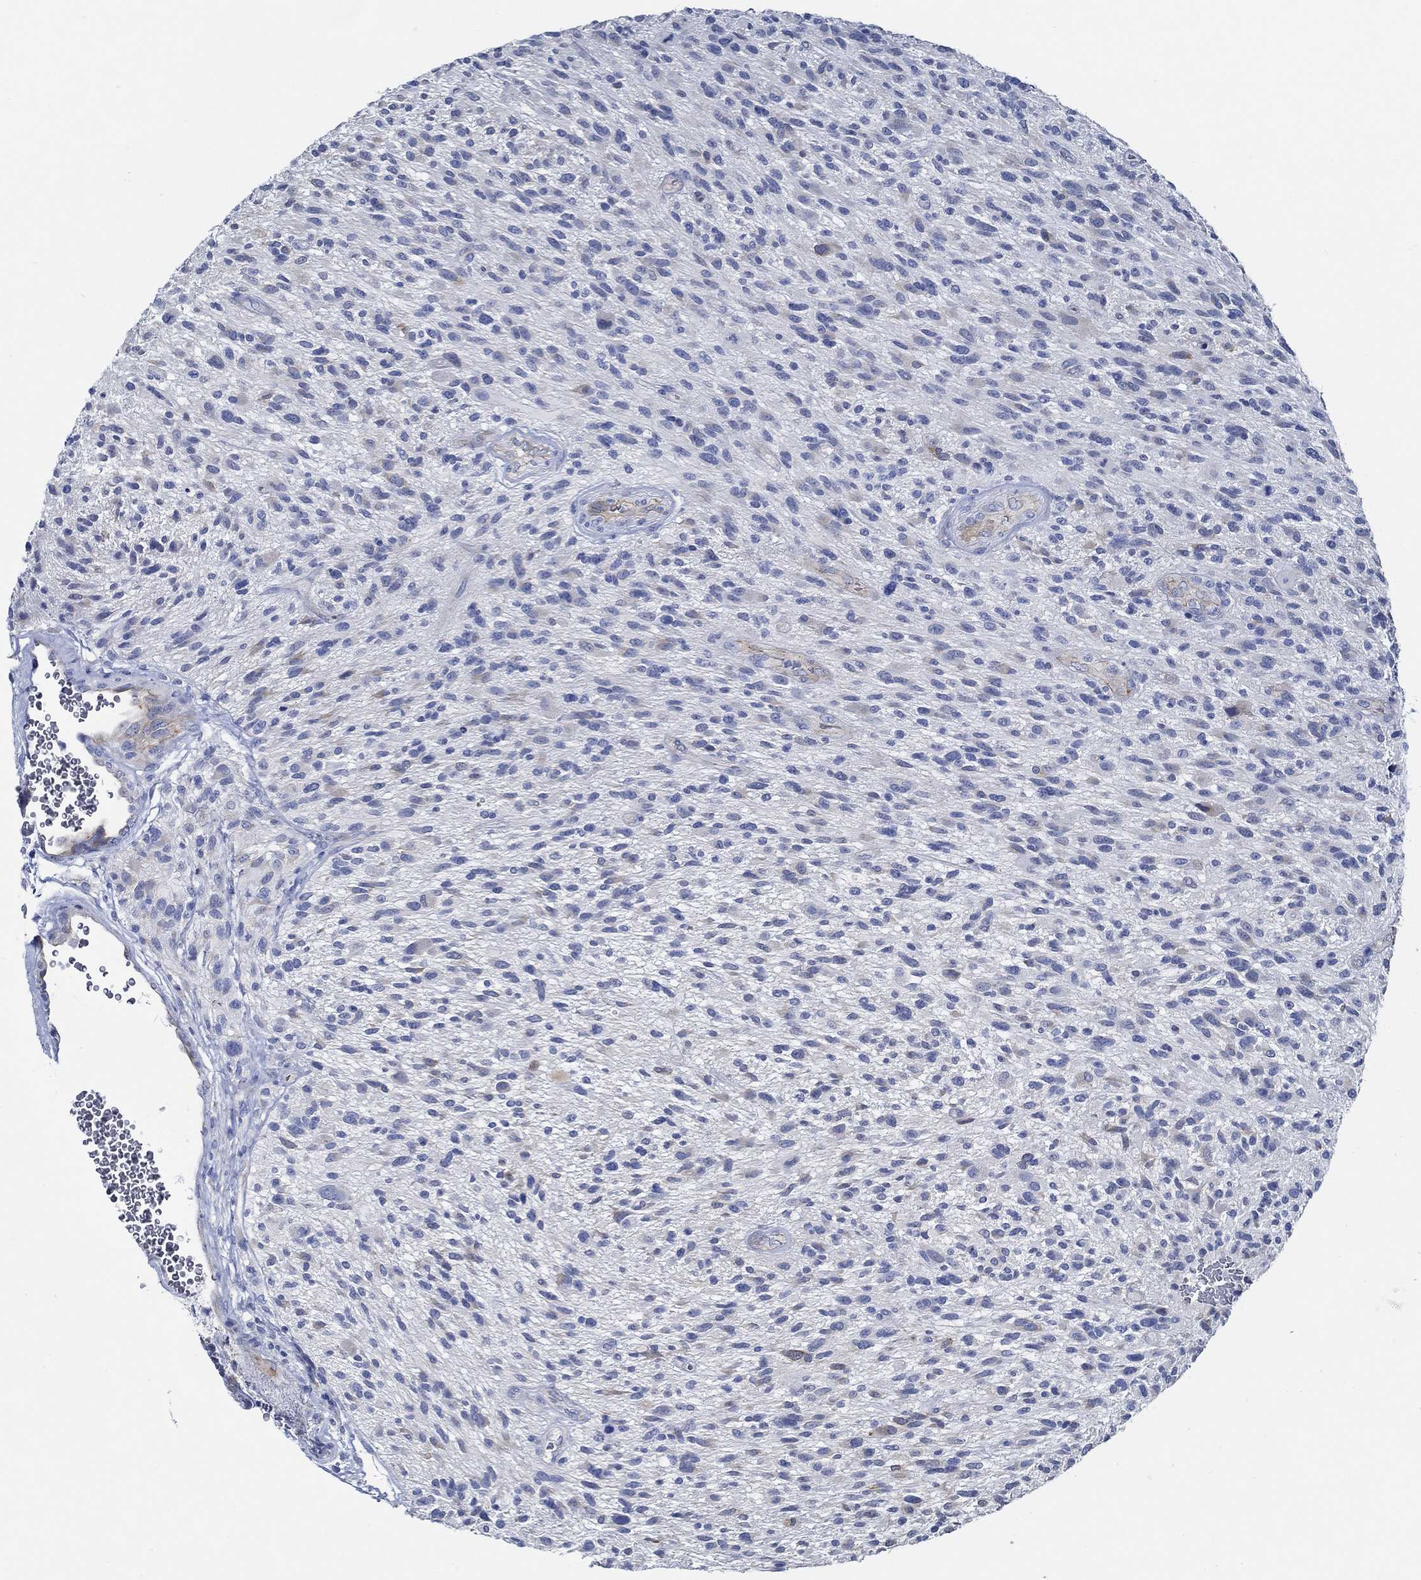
{"staining": {"intensity": "negative", "quantity": "none", "location": "none"}, "tissue": "glioma", "cell_type": "Tumor cells", "image_type": "cancer", "snomed": [{"axis": "morphology", "description": "Glioma, malignant, High grade"}, {"axis": "topography", "description": "Brain"}], "caption": "This is a photomicrograph of immunohistochemistry staining of malignant glioma (high-grade), which shows no expression in tumor cells.", "gene": "HECW2", "patient": {"sex": "male", "age": 47}}